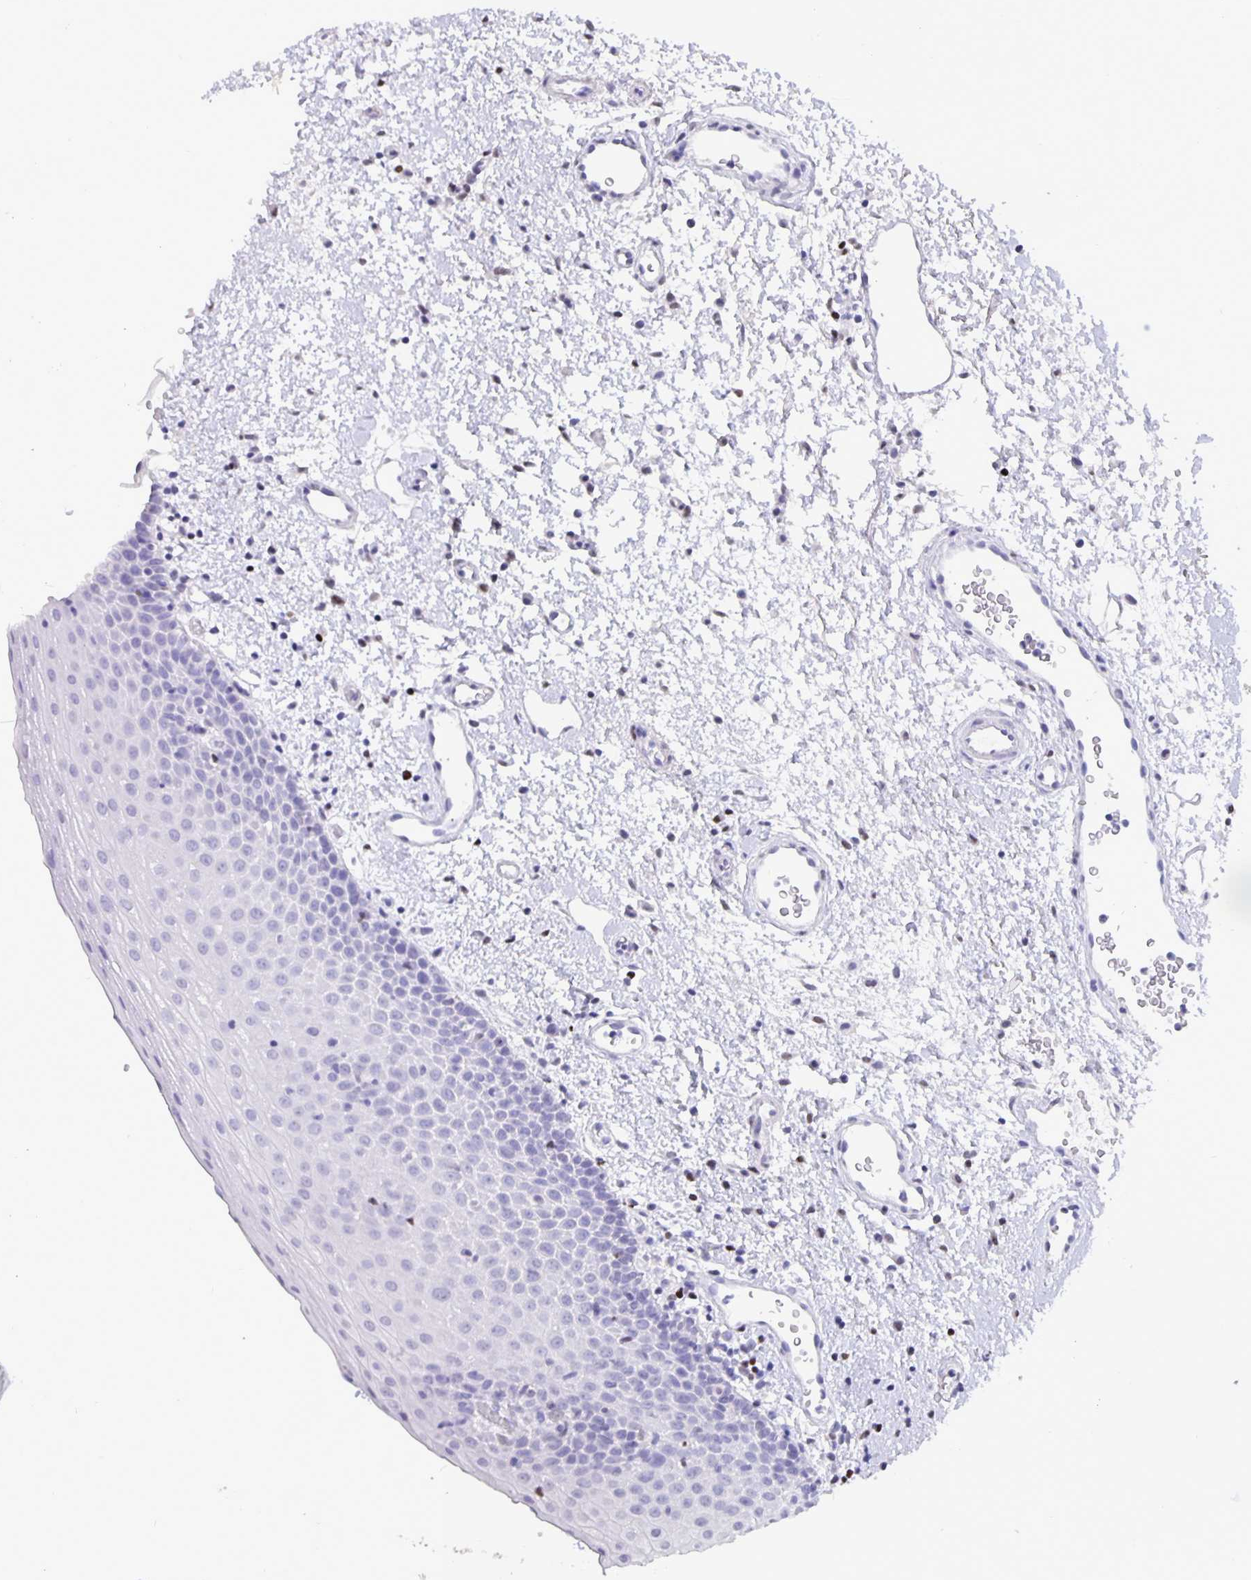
{"staining": {"intensity": "negative", "quantity": "none", "location": "none"}, "tissue": "oral mucosa", "cell_type": "Squamous epithelial cells", "image_type": "normal", "snomed": [{"axis": "morphology", "description": "Normal tissue, NOS"}, {"axis": "topography", "description": "Oral tissue"}, {"axis": "topography", "description": "Head-Neck"}], "caption": "Immunohistochemistry (IHC) image of unremarkable oral mucosa: human oral mucosa stained with DAB exhibits no significant protein positivity in squamous epithelial cells. Nuclei are stained in blue.", "gene": "SATB2", "patient": {"sex": "female", "age": 55}}